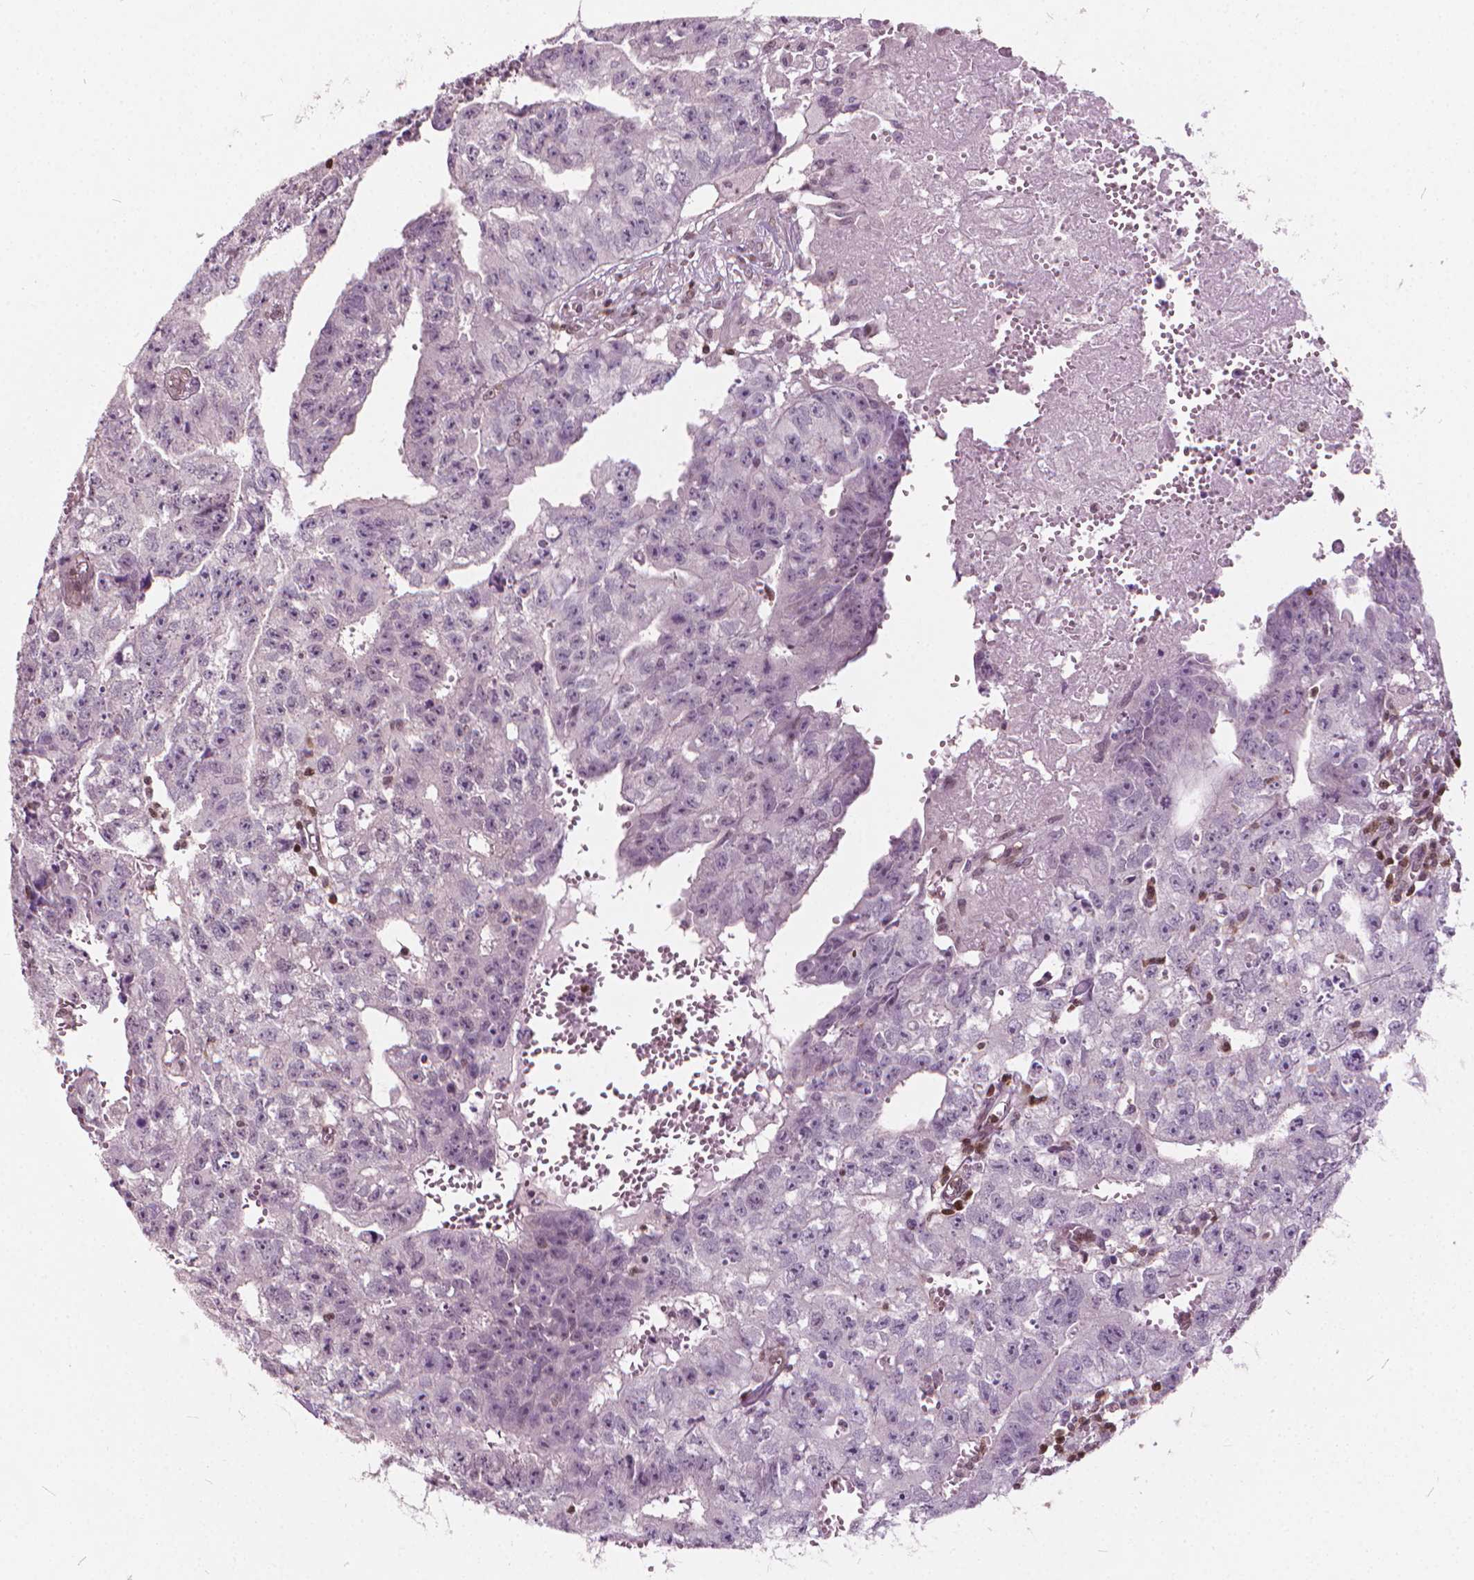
{"staining": {"intensity": "negative", "quantity": "none", "location": "none"}, "tissue": "testis cancer", "cell_type": "Tumor cells", "image_type": "cancer", "snomed": [{"axis": "morphology", "description": "Carcinoma, Embryonal, NOS"}, {"axis": "morphology", "description": "Teratoma, malignant, NOS"}, {"axis": "topography", "description": "Testis"}], "caption": "Histopathology image shows no significant protein positivity in tumor cells of testis malignant teratoma.", "gene": "STAT5B", "patient": {"sex": "male", "age": 24}}